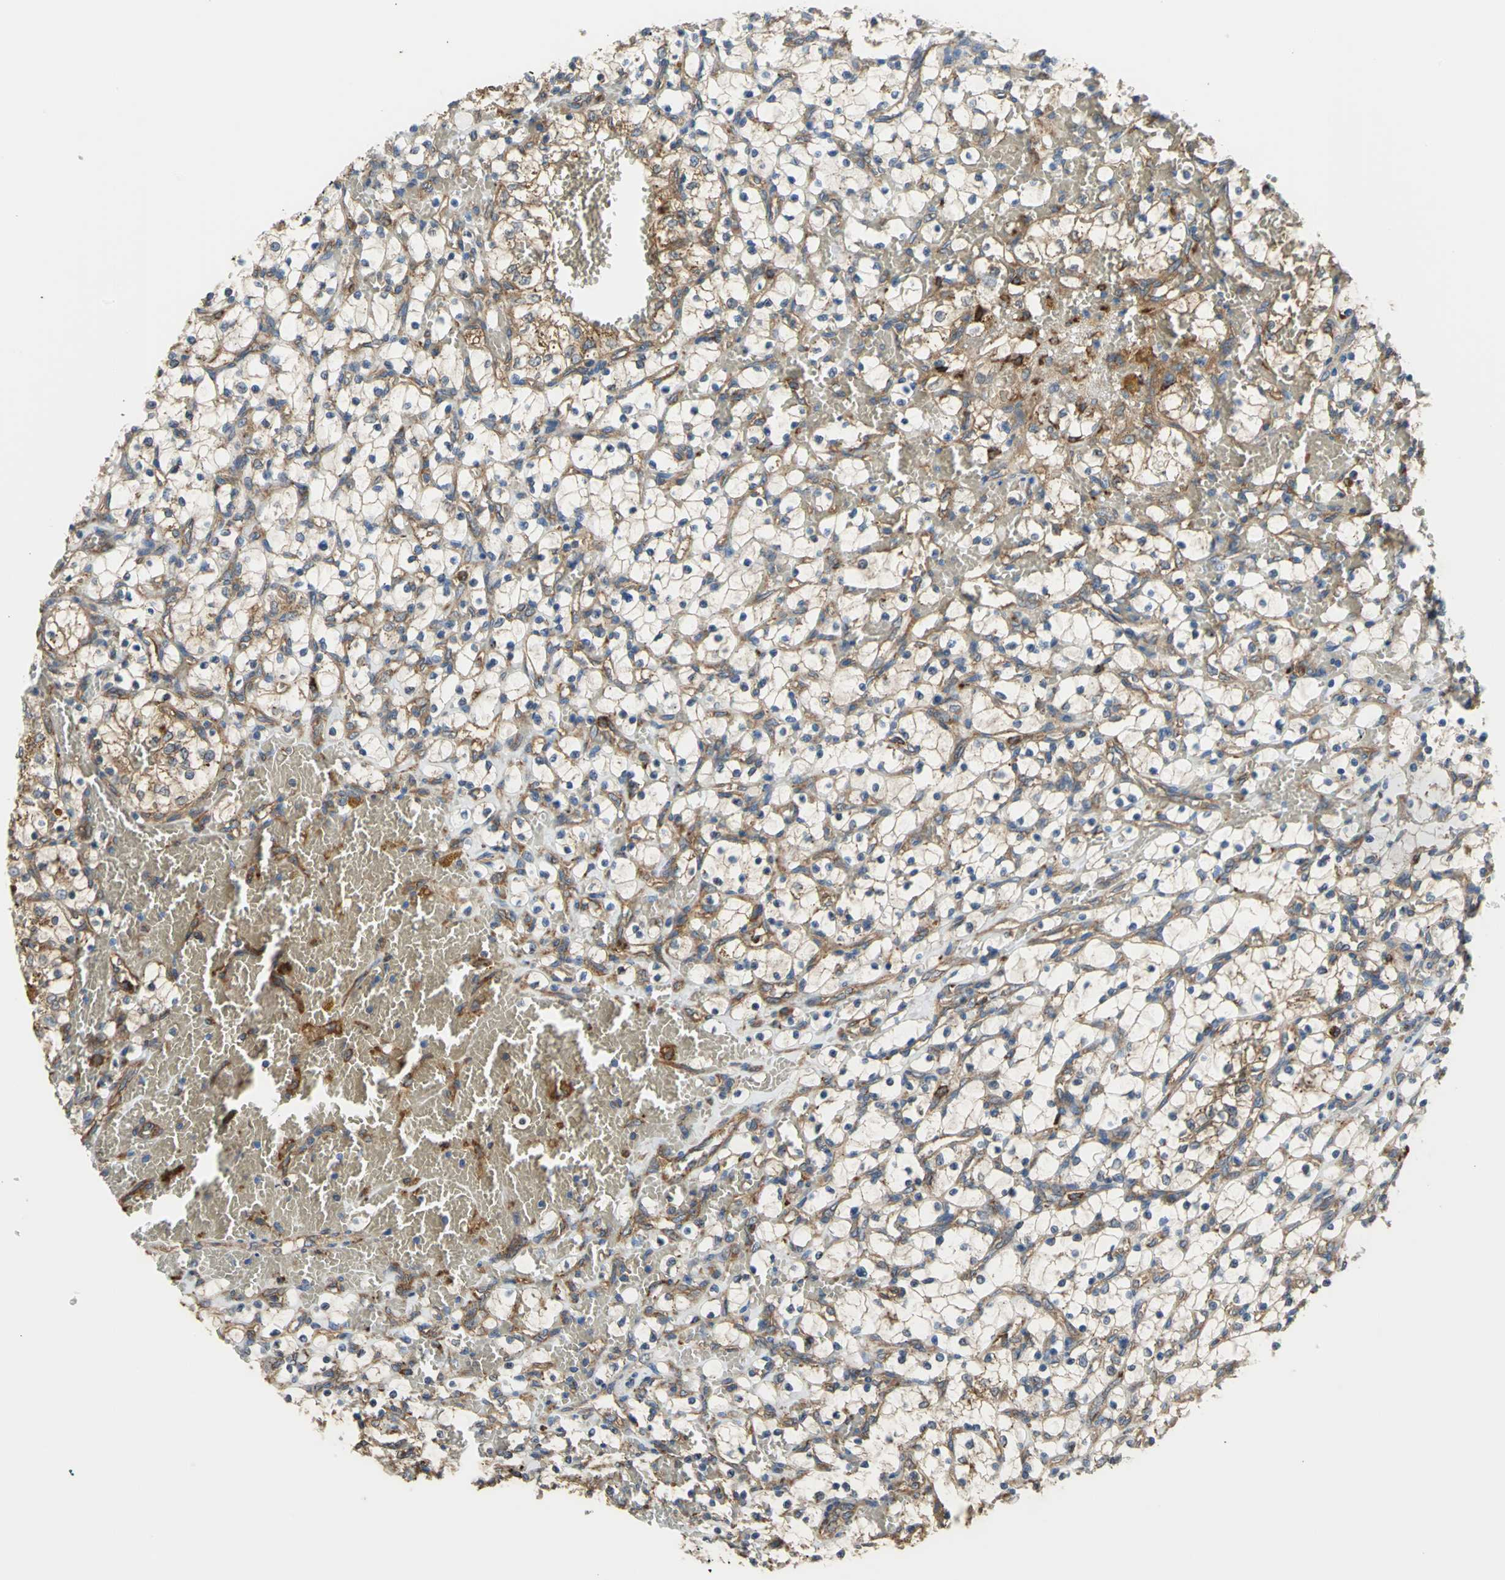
{"staining": {"intensity": "moderate", "quantity": ">75%", "location": "cytoplasmic/membranous"}, "tissue": "renal cancer", "cell_type": "Tumor cells", "image_type": "cancer", "snomed": [{"axis": "morphology", "description": "Adenocarcinoma, NOS"}, {"axis": "topography", "description": "Kidney"}], "caption": "Immunohistochemical staining of human renal cancer reveals medium levels of moderate cytoplasmic/membranous expression in about >75% of tumor cells. The staining was performed using DAB (3,3'-diaminobenzidine) to visualize the protein expression in brown, while the nuclei were stained in blue with hematoxylin (Magnification: 20x).", "gene": "DIAPH2", "patient": {"sex": "female", "age": 69}}